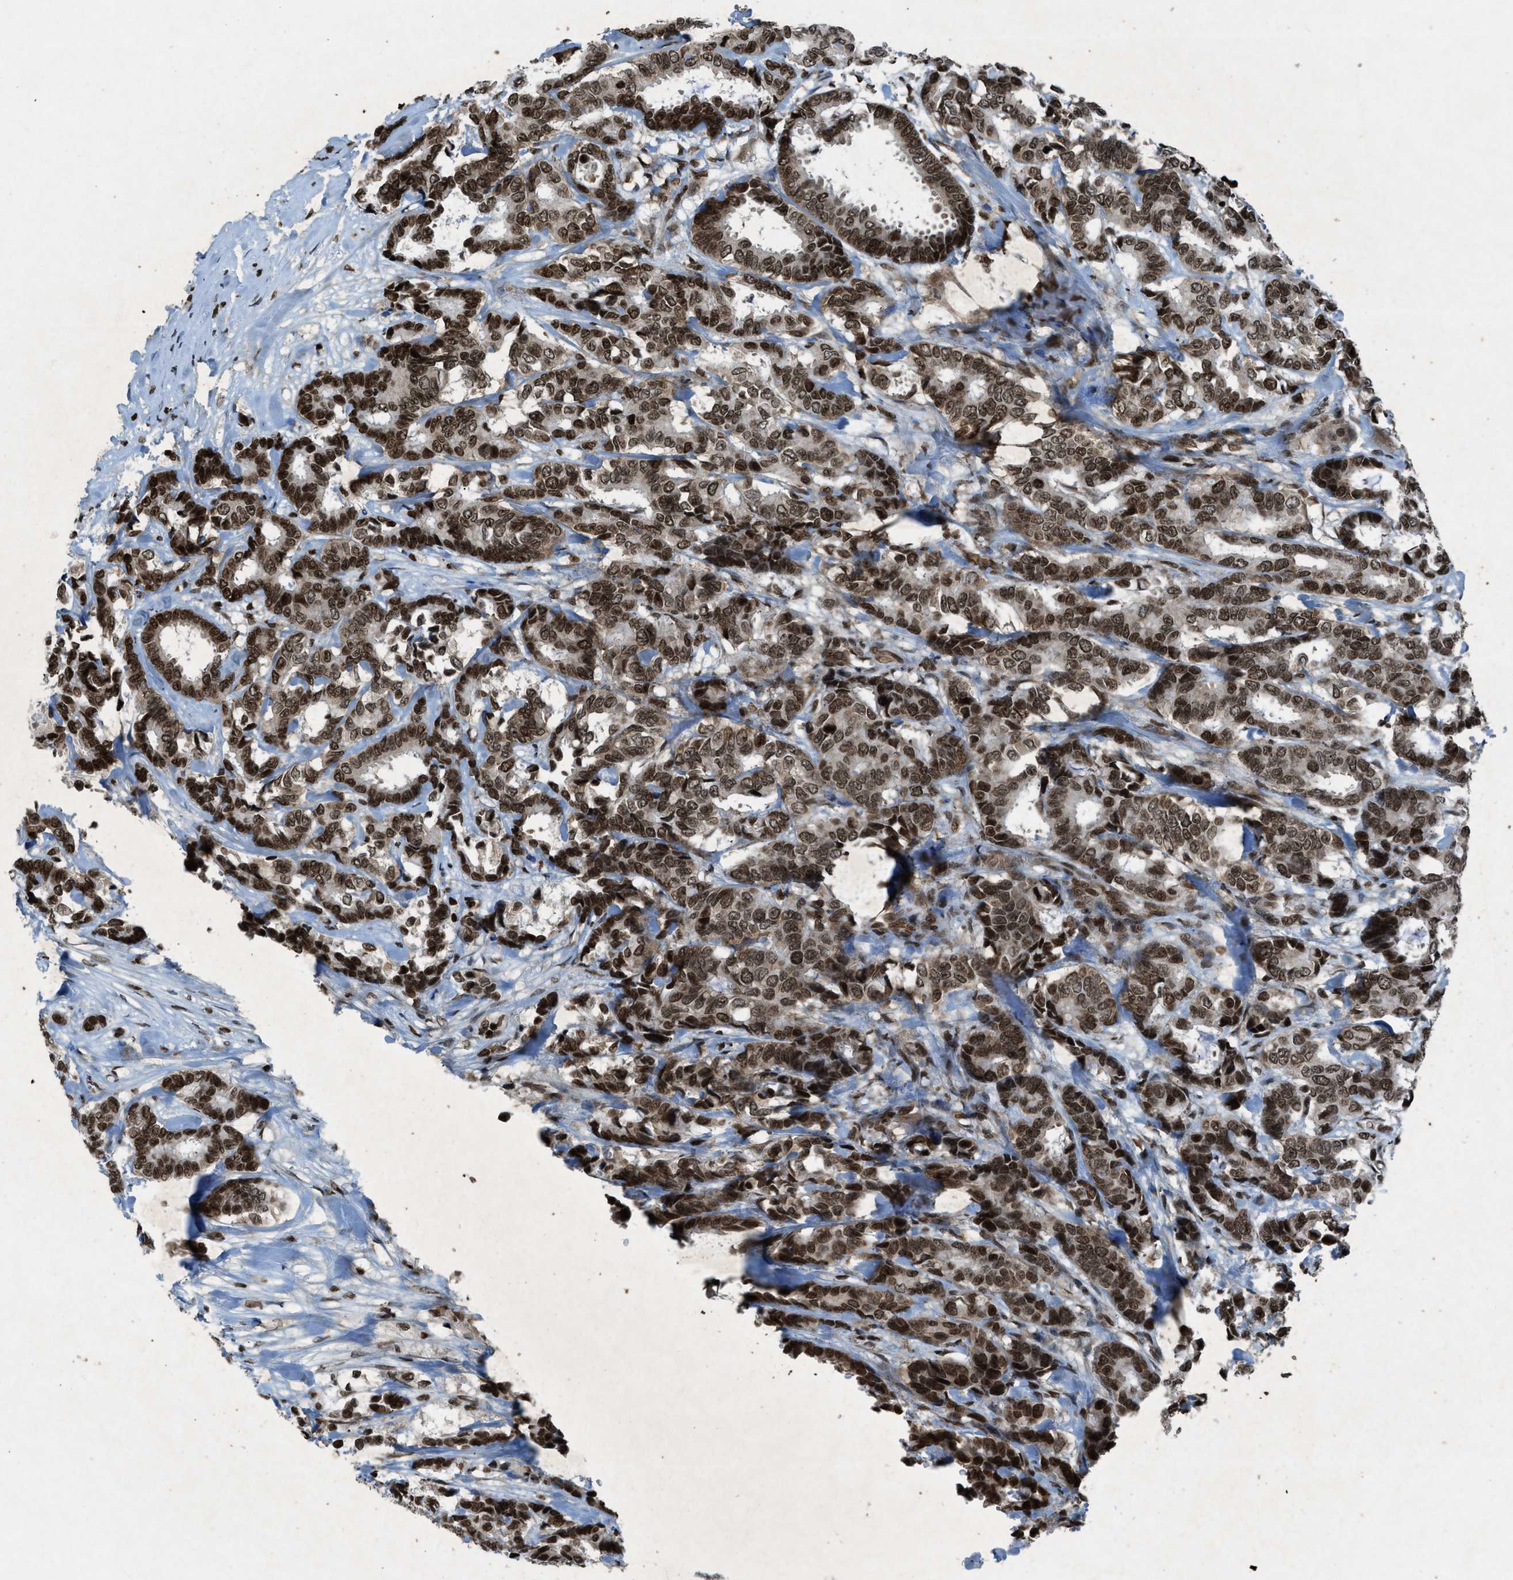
{"staining": {"intensity": "strong", "quantity": ">75%", "location": "nuclear"}, "tissue": "breast cancer", "cell_type": "Tumor cells", "image_type": "cancer", "snomed": [{"axis": "morphology", "description": "Duct carcinoma"}, {"axis": "topography", "description": "Breast"}], "caption": "The immunohistochemical stain shows strong nuclear staining in tumor cells of breast cancer (intraductal carcinoma) tissue.", "gene": "NXF1", "patient": {"sex": "female", "age": 87}}